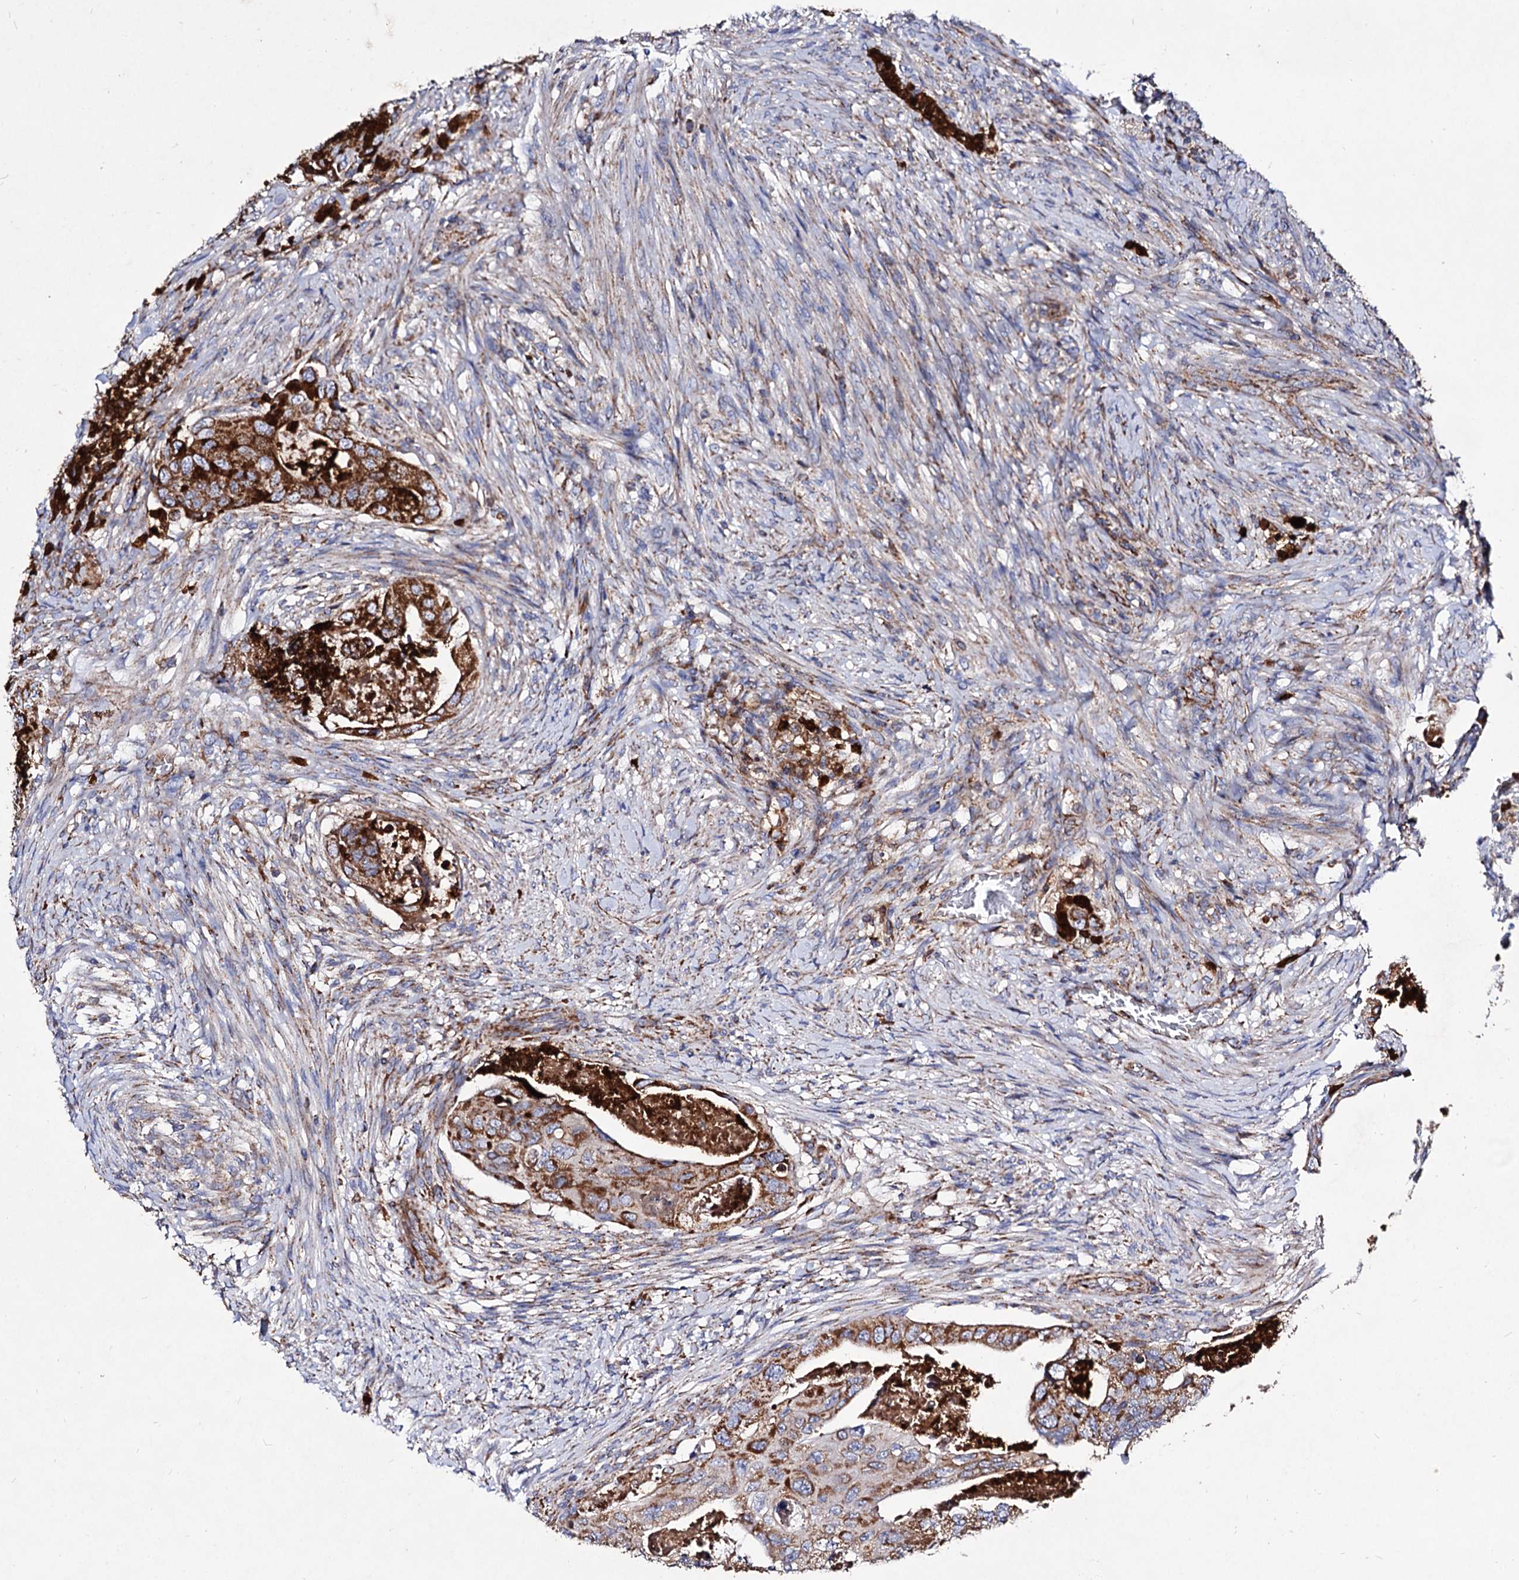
{"staining": {"intensity": "strong", "quantity": ">75%", "location": "cytoplasmic/membranous"}, "tissue": "colorectal cancer", "cell_type": "Tumor cells", "image_type": "cancer", "snomed": [{"axis": "morphology", "description": "Adenocarcinoma, NOS"}, {"axis": "topography", "description": "Rectum"}], "caption": "Immunohistochemical staining of colorectal cancer (adenocarcinoma) shows high levels of strong cytoplasmic/membranous protein positivity in about >75% of tumor cells. The staining was performed using DAB (3,3'-diaminobenzidine), with brown indicating positive protein expression. Nuclei are stained blue with hematoxylin.", "gene": "ACAD9", "patient": {"sex": "male", "age": 63}}